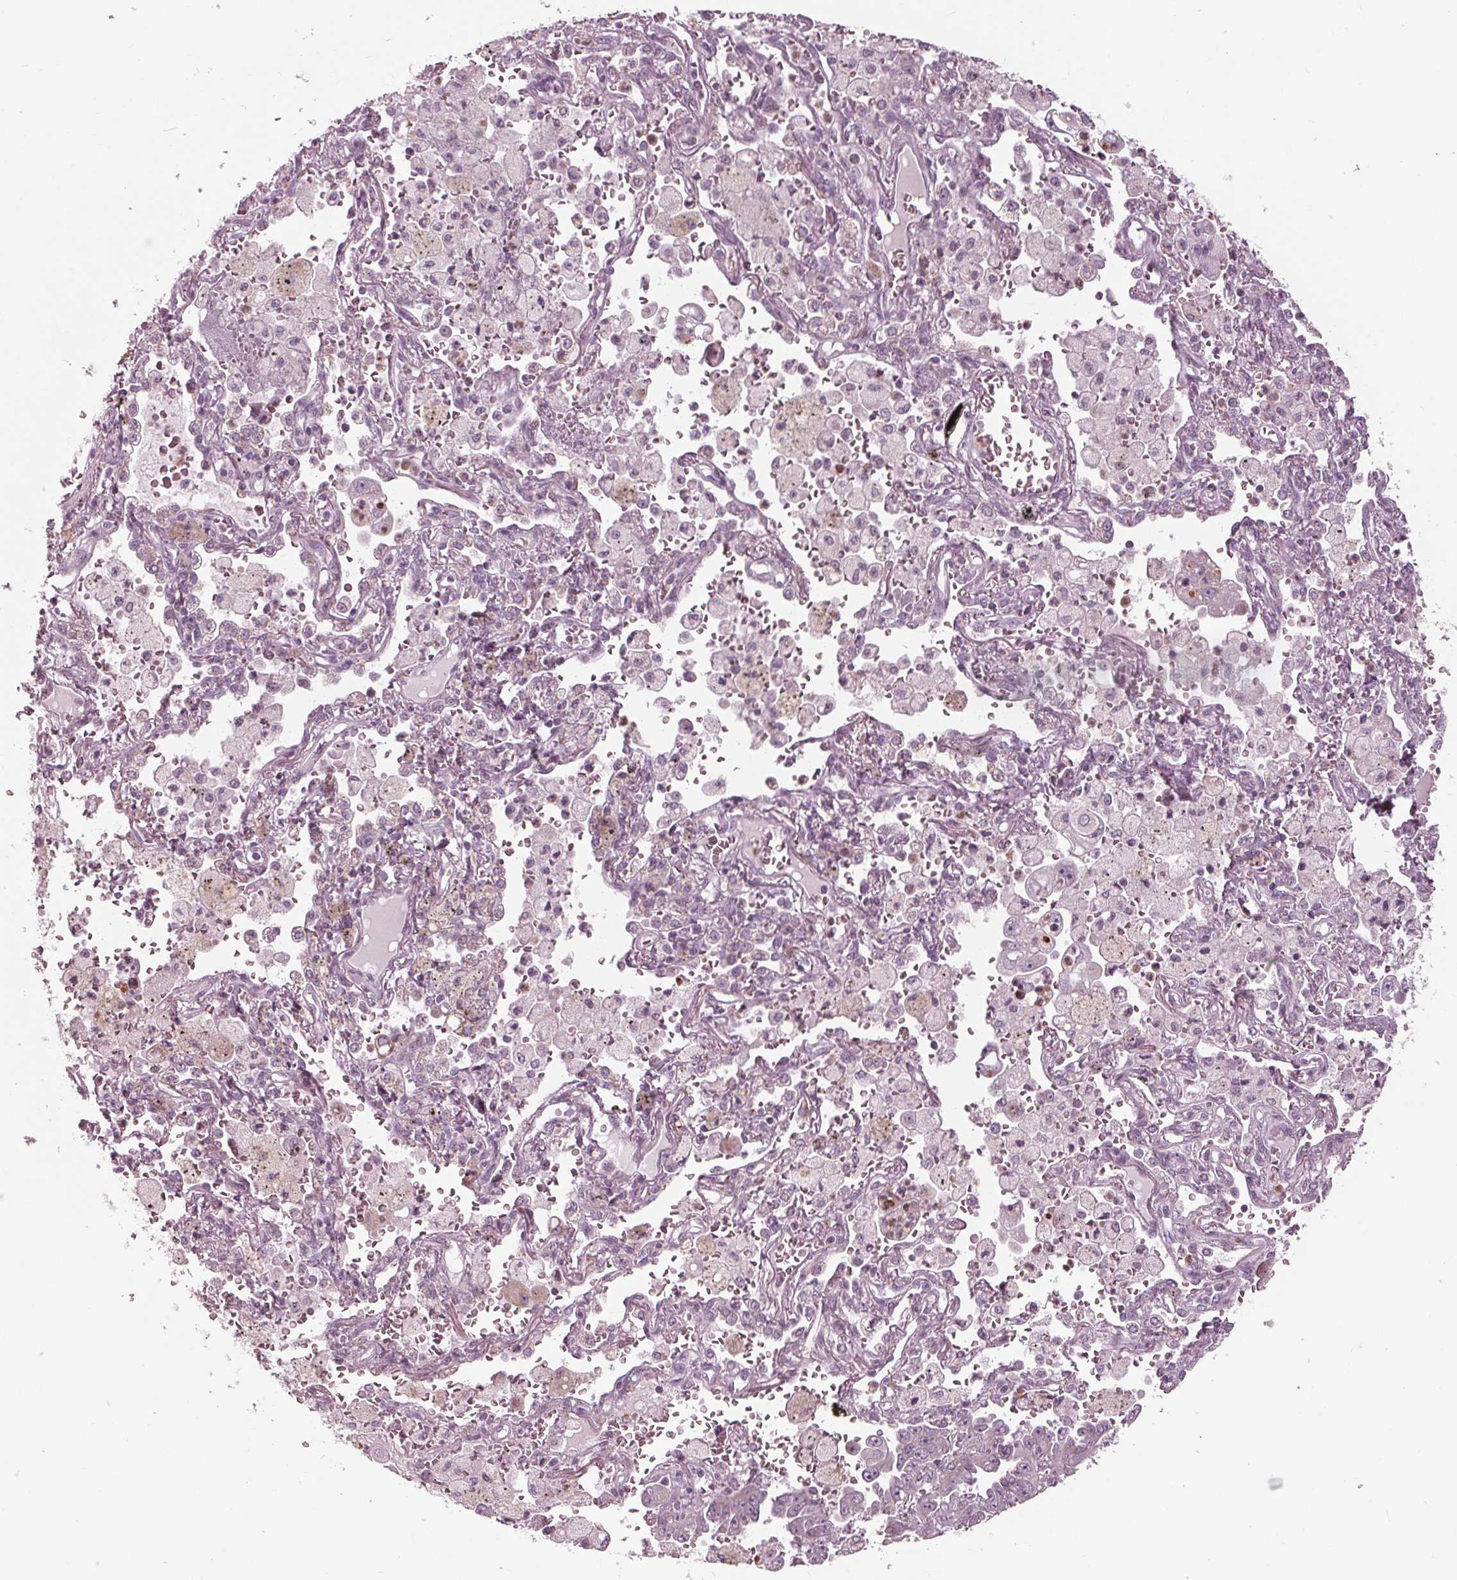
{"staining": {"intensity": "negative", "quantity": "none", "location": "none"}, "tissue": "lung cancer", "cell_type": "Tumor cells", "image_type": "cancer", "snomed": [{"axis": "morphology", "description": "Adenocarcinoma, NOS"}, {"axis": "topography", "description": "Lung"}], "caption": "High magnification brightfield microscopy of adenocarcinoma (lung) stained with DAB (brown) and counterstained with hematoxylin (blue): tumor cells show no significant staining.", "gene": "CLN6", "patient": {"sex": "female", "age": 52}}